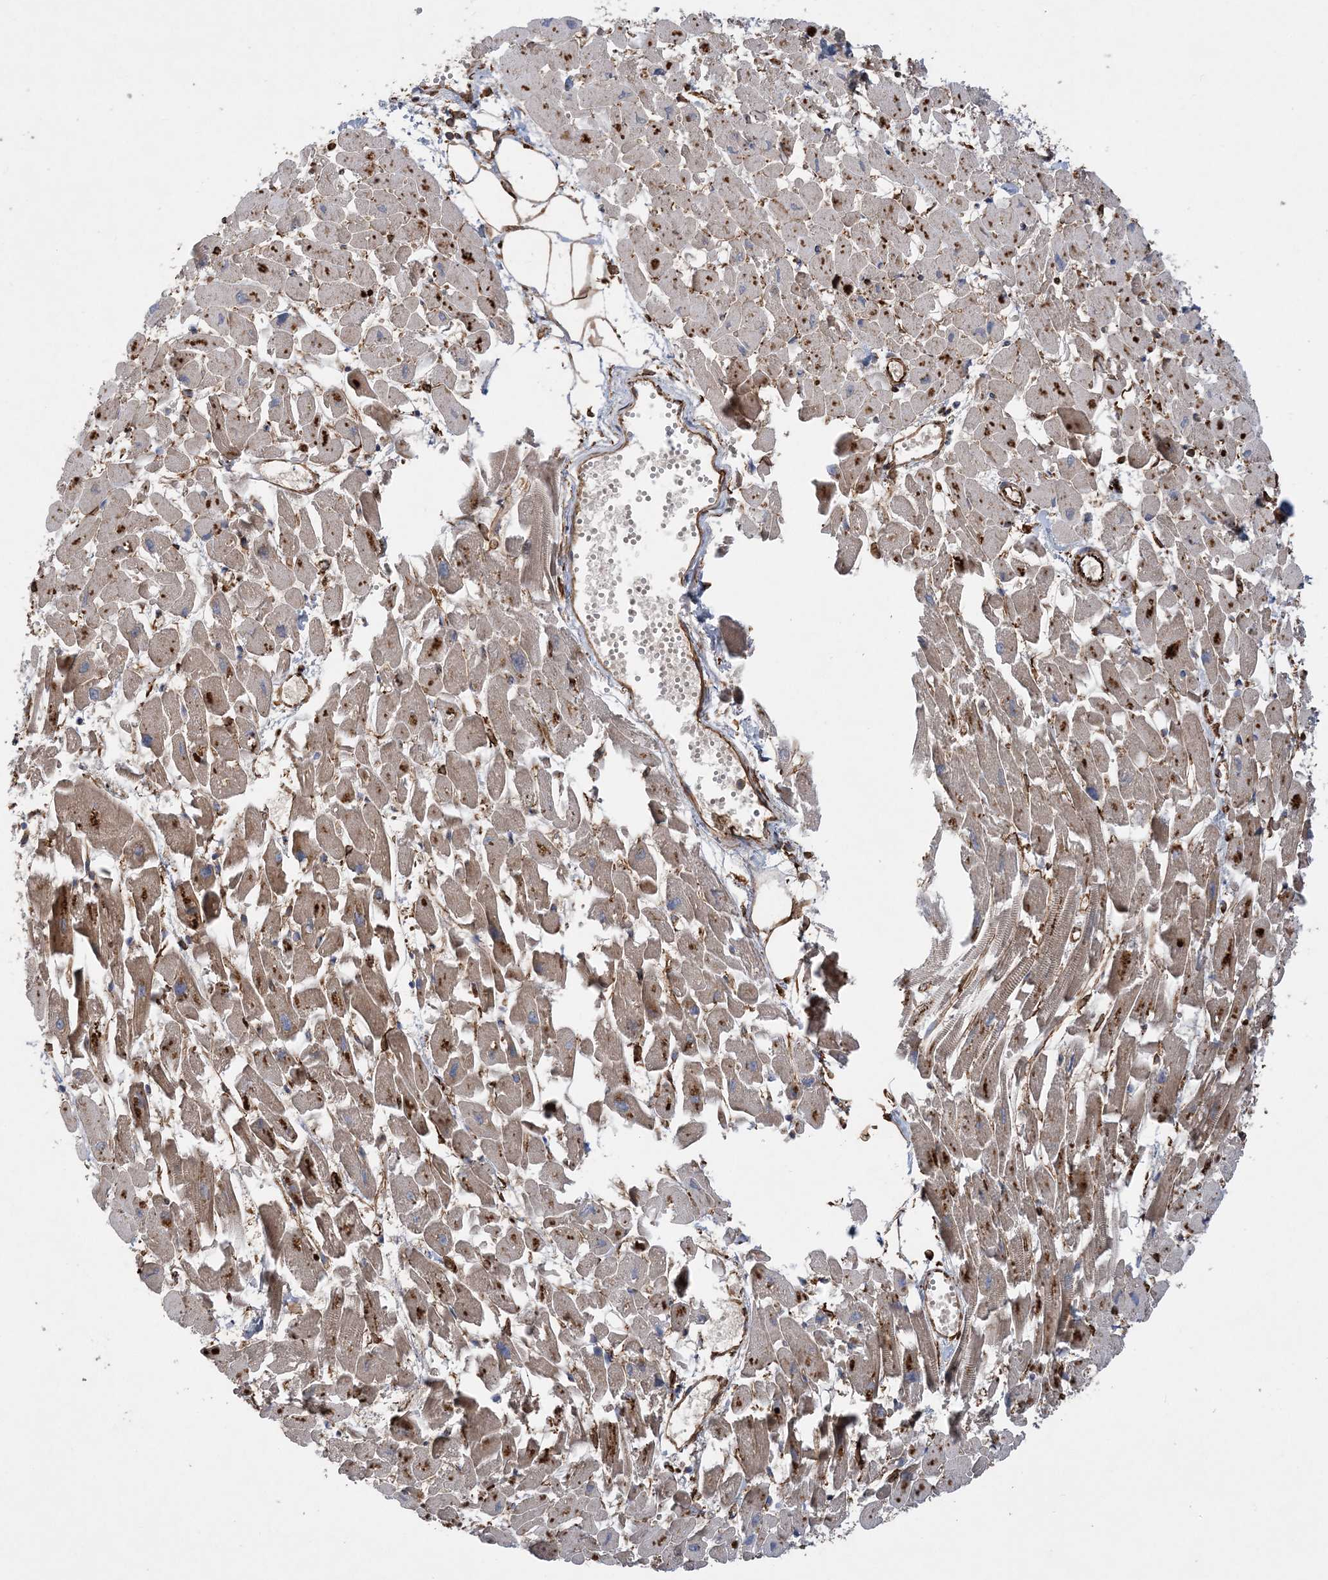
{"staining": {"intensity": "moderate", "quantity": ">75%", "location": "cytoplasmic/membranous"}, "tissue": "heart muscle", "cell_type": "Cardiomyocytes", "image_type": "normal", "snomed": [{"axis": "morphology", "description": "Normal tissue, NOS"}, {"axis": "topography", "description": "Heart"}], "caption": "DAB (3,3'-diaminobenzidine) immunohistochemical staining of unremarkable human heart muscle displays moderate cytoplasmic/membranous protein expression in about >75% of cardiomyocytes.", "gene": "FAM114A2", "patient": {"sex": "female", "age": 64}}